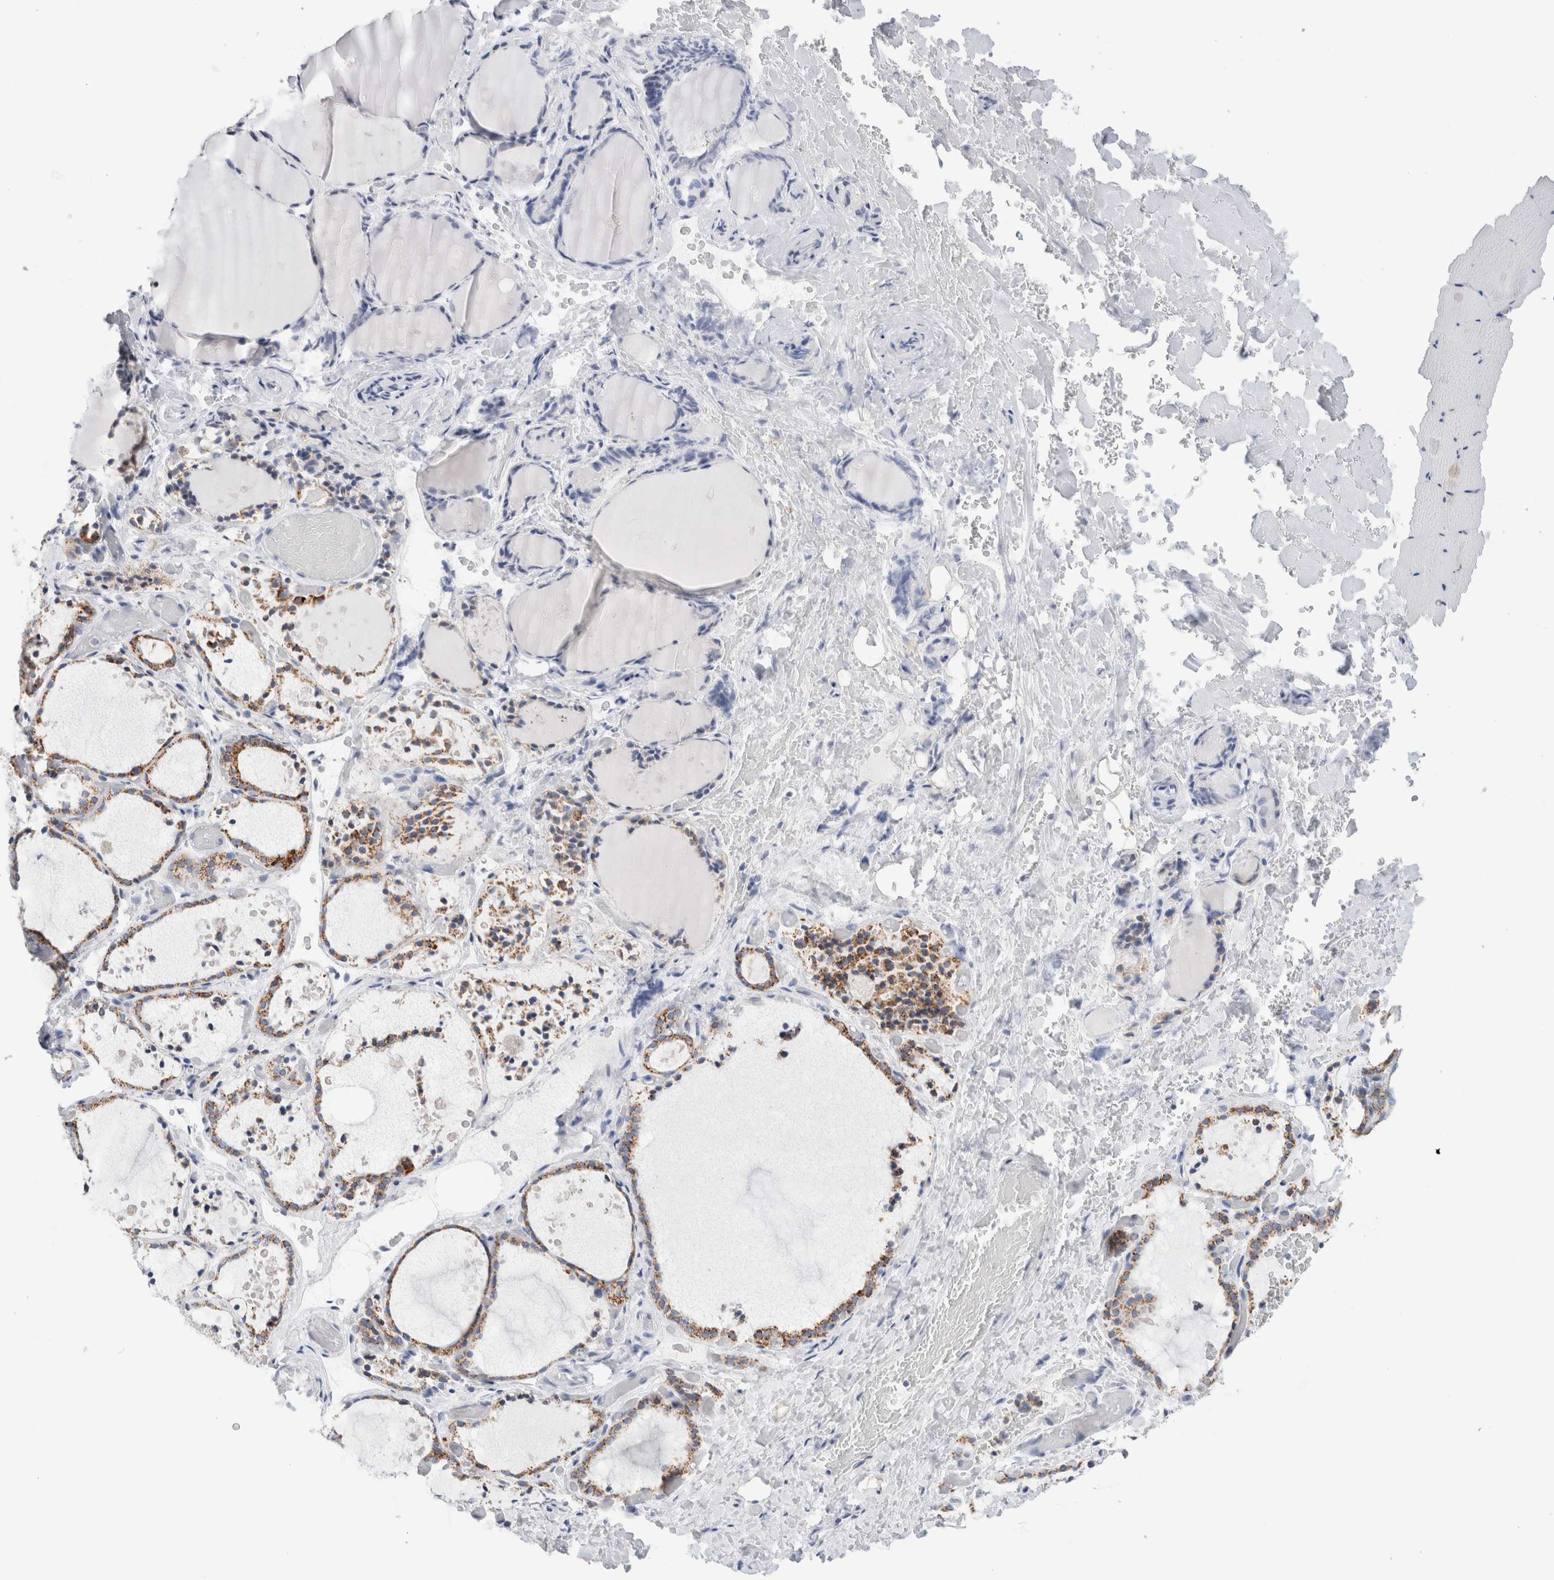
{"staining": {"intensity": "moderate", "quantity": ">75%", "location": "cytoplasmic/membranous"}, "tissue": "thyroid gland", "cell_type": "Glandular cells", "image_type": "normal", "snomed": [{"axis": "morphology", "description": "Normal tissue, NOS"}, {"axis": "topography", "description": "Thyroid gland"}], "caption": "High-magnification brightfield microscopy of unremarkable thyroid gland stained with DAB (brown) and counterstained with hematoxylin (blue). glandular cells exhibit moderate cytoplasmic/membranous positivity is present in about>75% of cells.", "gene": "ECHDC2", "patient": {"sex": "female", "age": 44}}